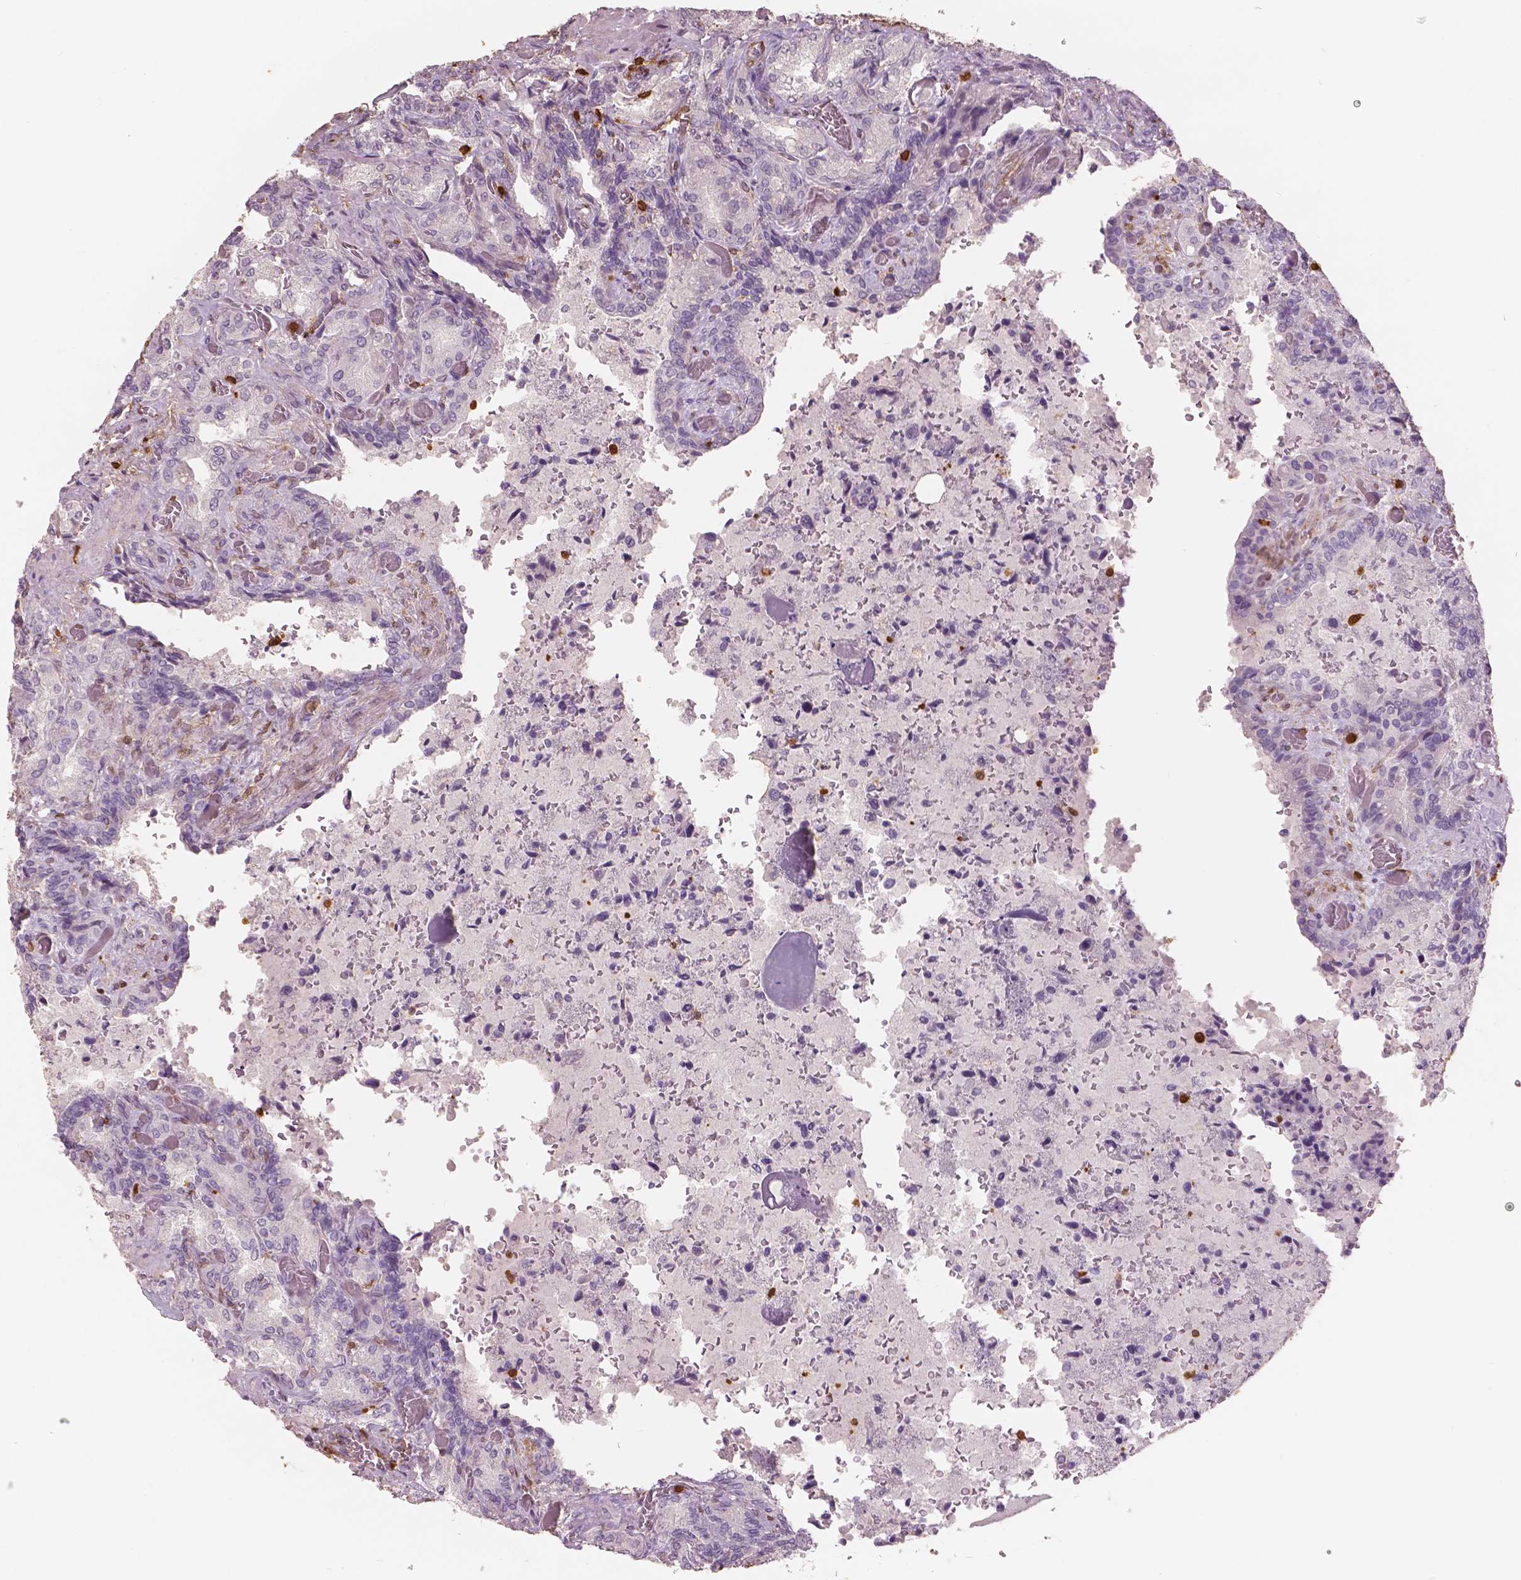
{"staining": {"intensity": "negative", "quantity": "none", "location": "none"}, "tissue": "seminal vesicle", "cell_type": "Glandular cells", "image_type": "normal", "snomed": [{"axis": "morphology", "description": "Normal tissue, NOS"}, {"axis": "topography", "description": "Seminal veicle"}], "caption": "A high-resolution histopathology image shows IHC staining of benign seminal vesicle, which exhibits no significant positivity in glandular cells.", "gene": "S100A4", "patient": {"sex": "male", "age": 68}}